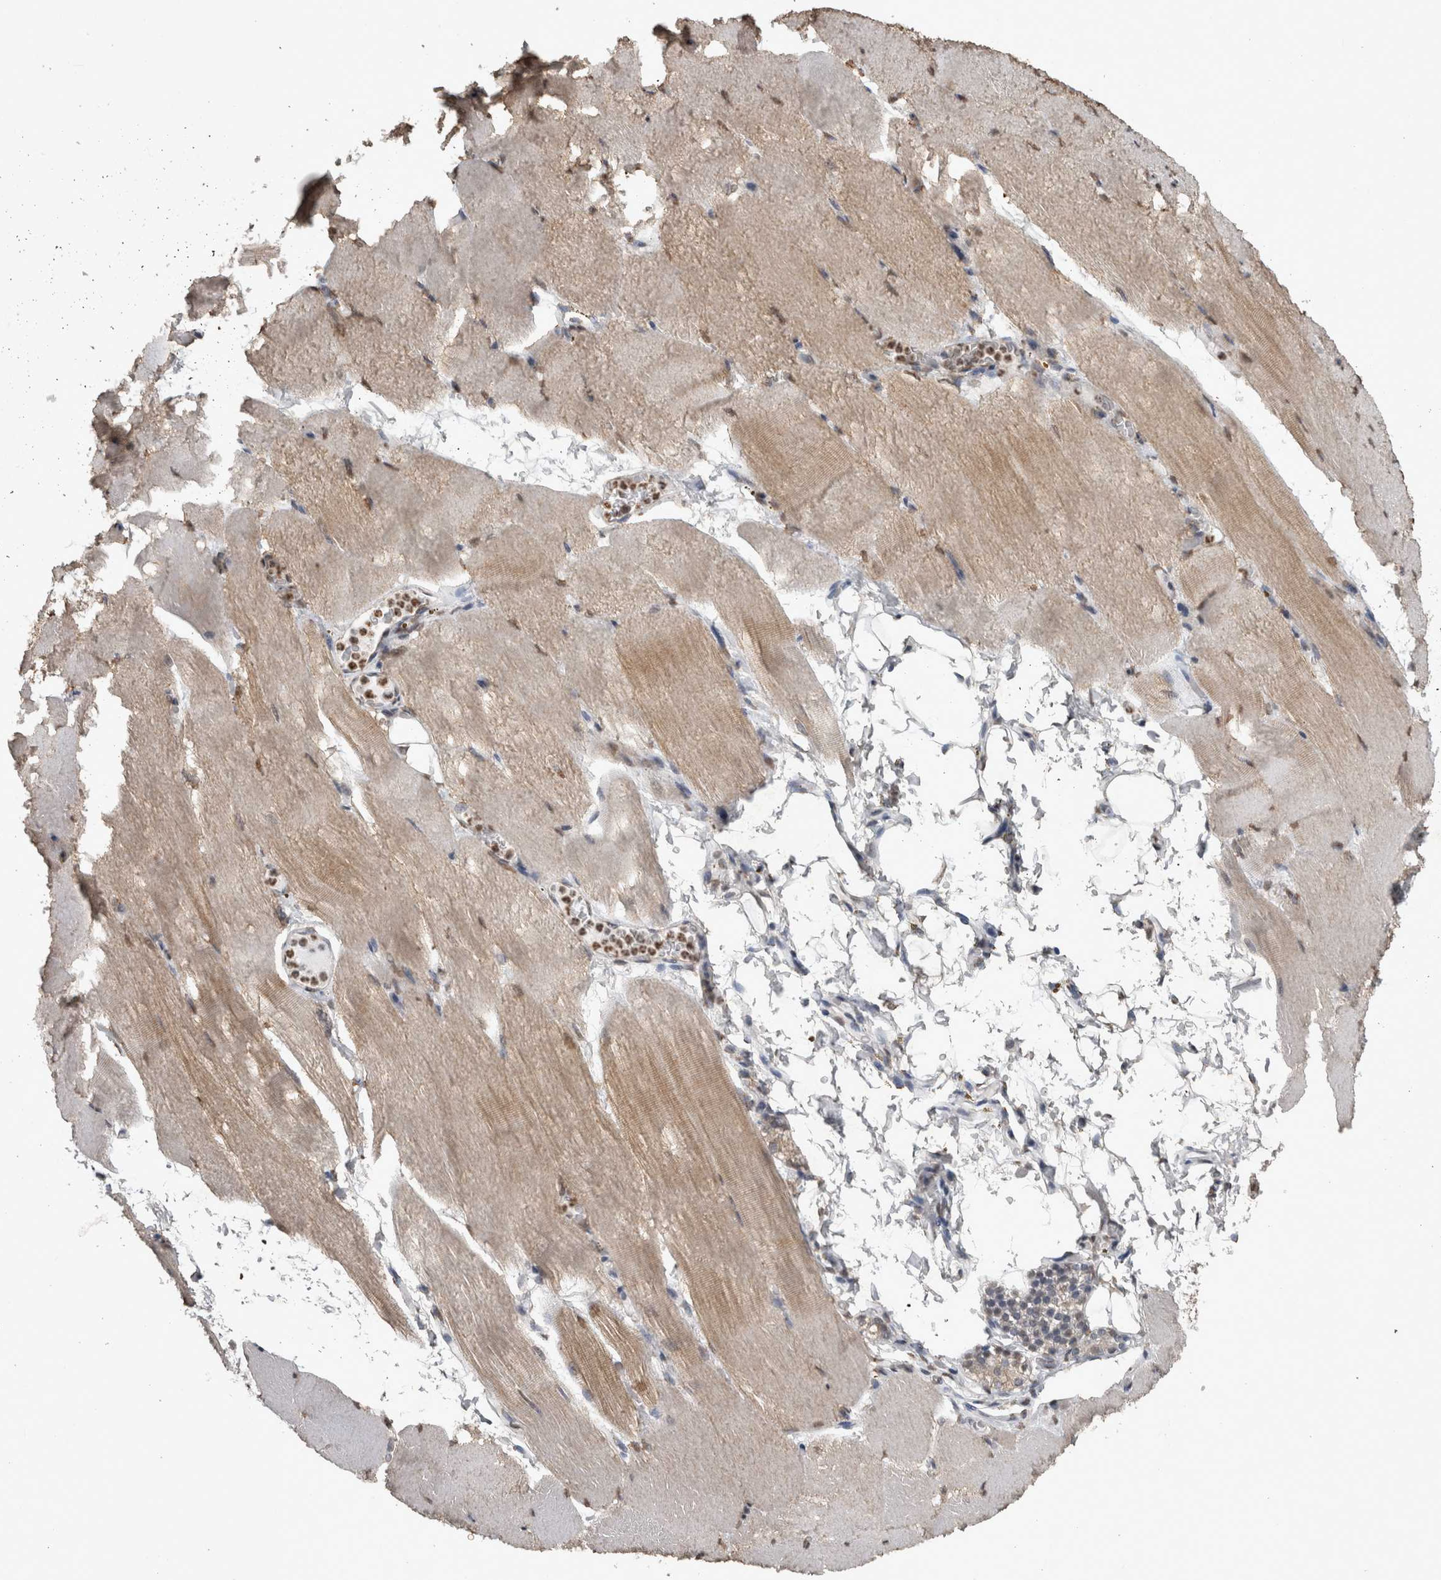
{"staining": {"intensity": "weak", "quantity": ">75%", "location": "cytoplasmic/membranous,nuclear"}, "tissue": "skeletal muscle", "cell_type": "Myocytes", "image_type": "normal", "snomed": [{"axis": "morphology", "description": "Normal tissue, NOS"}, {"axis": "topography", "description": "Skeletal muscle"}, {"axis": "topography", "description": "Parathyroid gland"}], "caption": "Benign skeletal muscle was stained to show a protein in brown. There is low levels of weak cytoplasmic/membranous,nuclear positivity in about >75% of myocytes. Using DAB (brown) and hematoxylin (blue) stains, captured at high magnification using brightfield microscopy.", "gene": "SMAD7", "patient": {"sex": "female", "age": 37}}